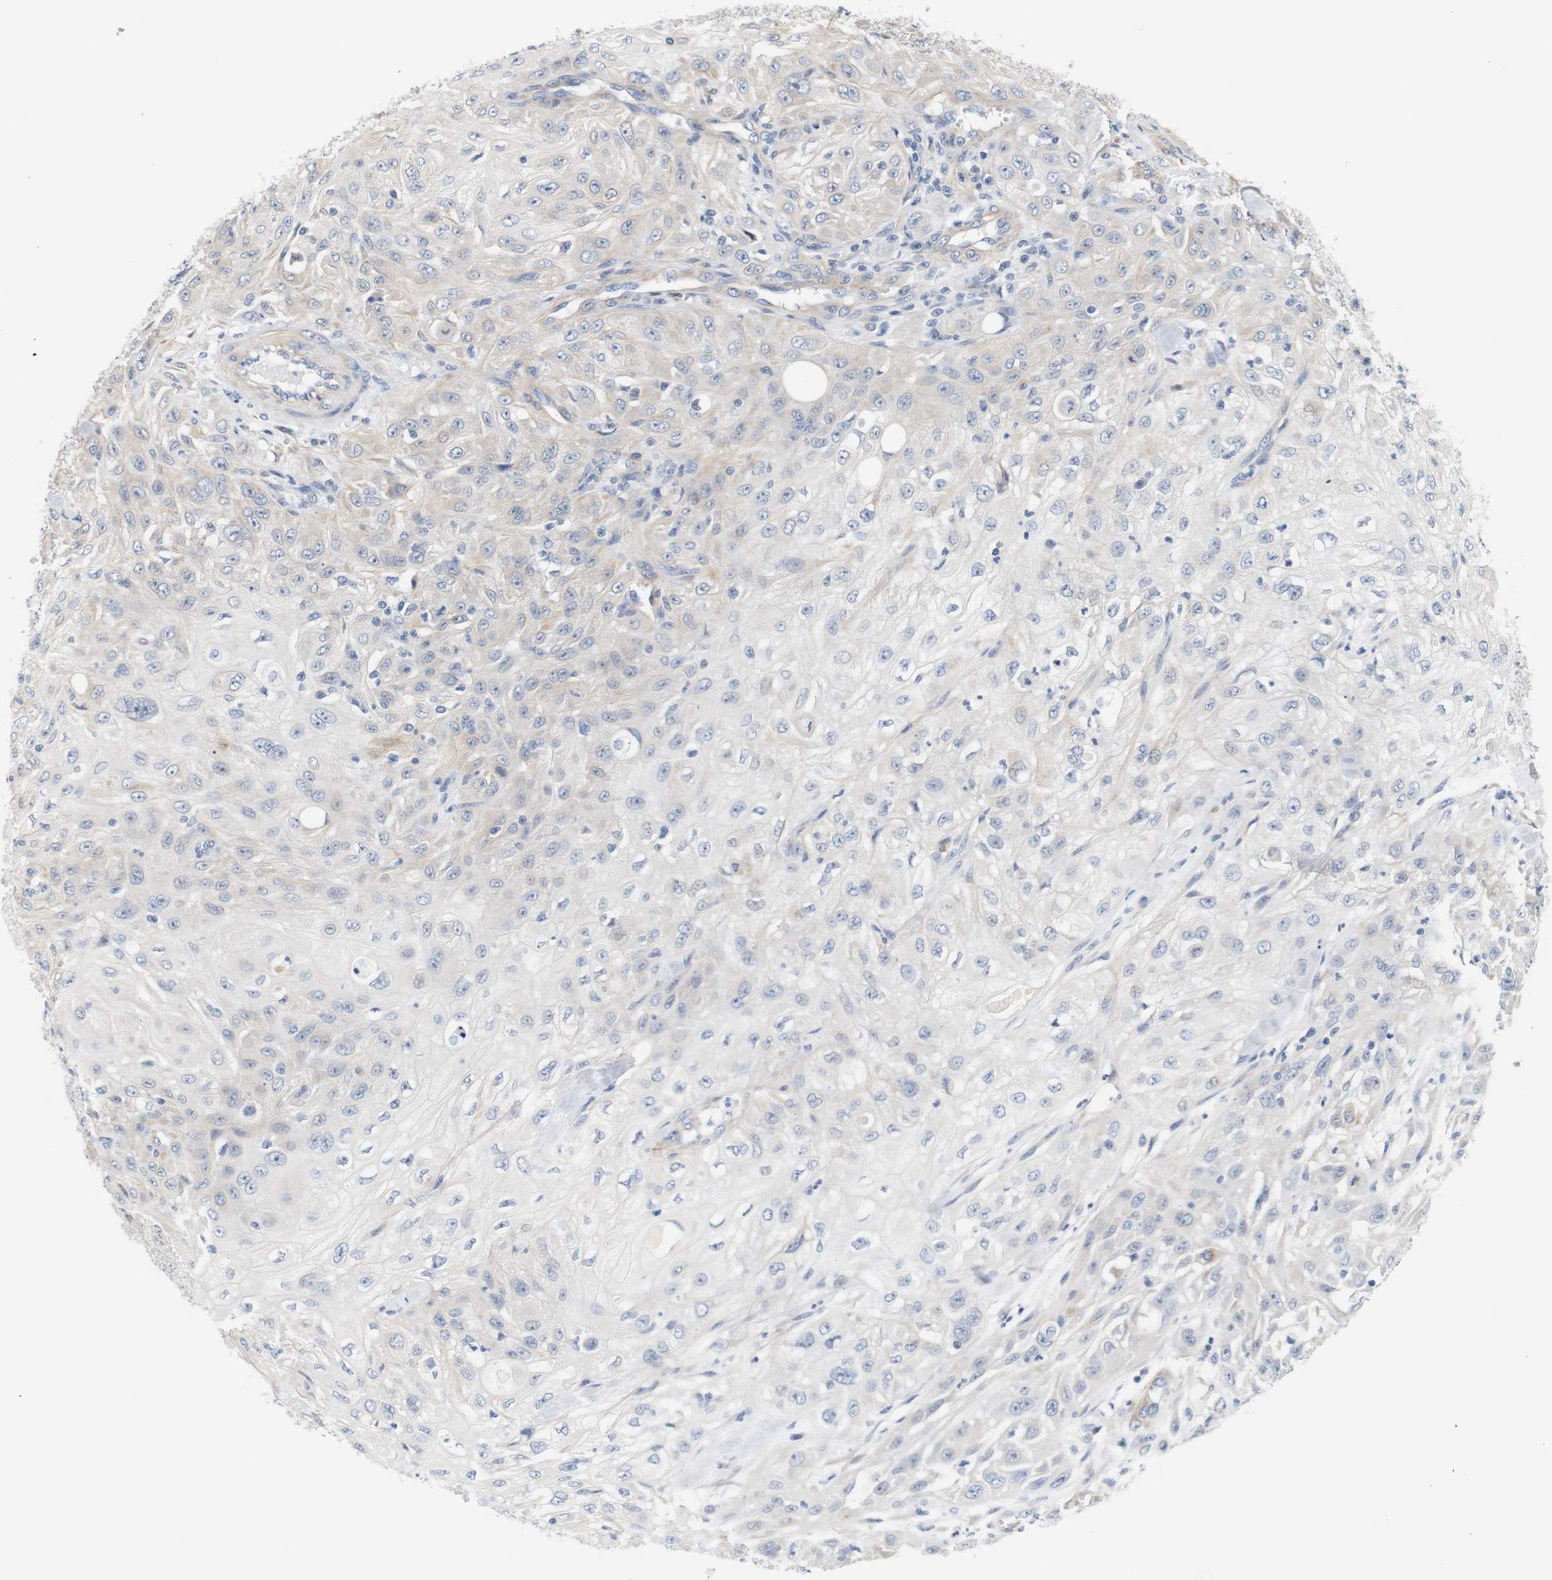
{"staining": {"intensity": "negative", "quantity": "none", "location": "none"}, "tissue": "skin cancer", "cell_type": "Tumor cells", "image_type": "cancer", "snomed": [{"axis": "morphology", "description": "Squamous cell carcinoma, NOS"}, {"axis": "morphology", "description": "Squamous cell carcinoma, metastatic, NOS"}, {"axis": "topography", "description": "Skin"}, {"axis": "topography", "description": "Lymph node"}], "caption": "Tumor cells show no significant expression in metastatic squamous cell carcinoma (skin).", "gene": "STMN3", "patient": {"sex": "male", "age": 75}}